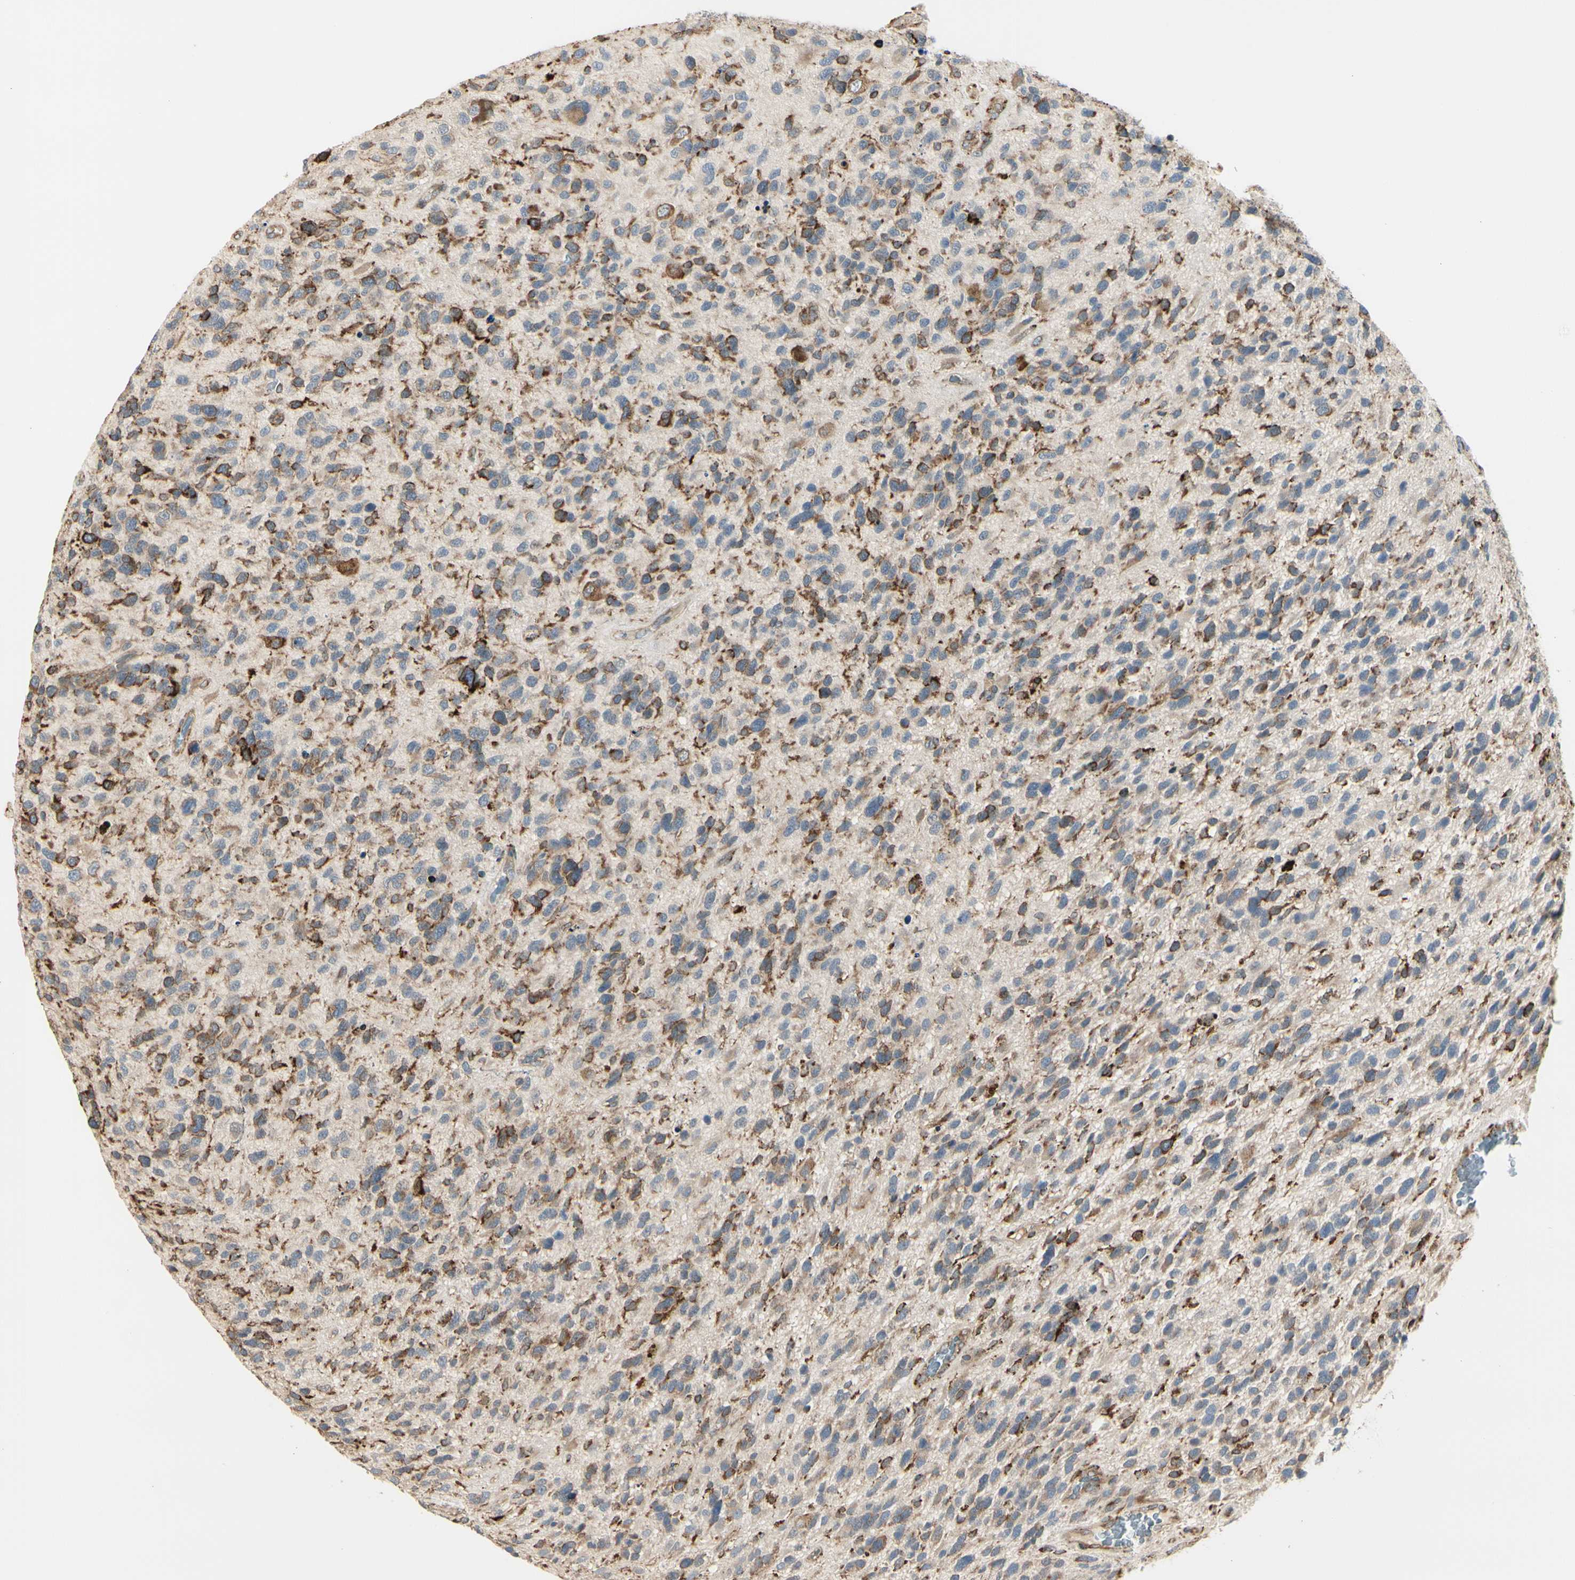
{"staining": {"intensity": "moderate", "quantity": "25%-75%", "location": "cytoplasmic/membranous"}, "tissue": "glioma", "cell_type": "Tumor cells", "image_type": "cancer", "snomed": [{"axis": "morphology", "description": "Glioma, malignant, High grade"}, {"axis": "topography", "description": "Brain"}], "caption": "This micrograph shows immunohistochemistry staining of human glioma, with medium moderate cytoplasmic/membranous staining in approximately 25%-75% of tumor cells.", "gene": "HSP90B1", "patient": {"sex": "female", "age": 58}}